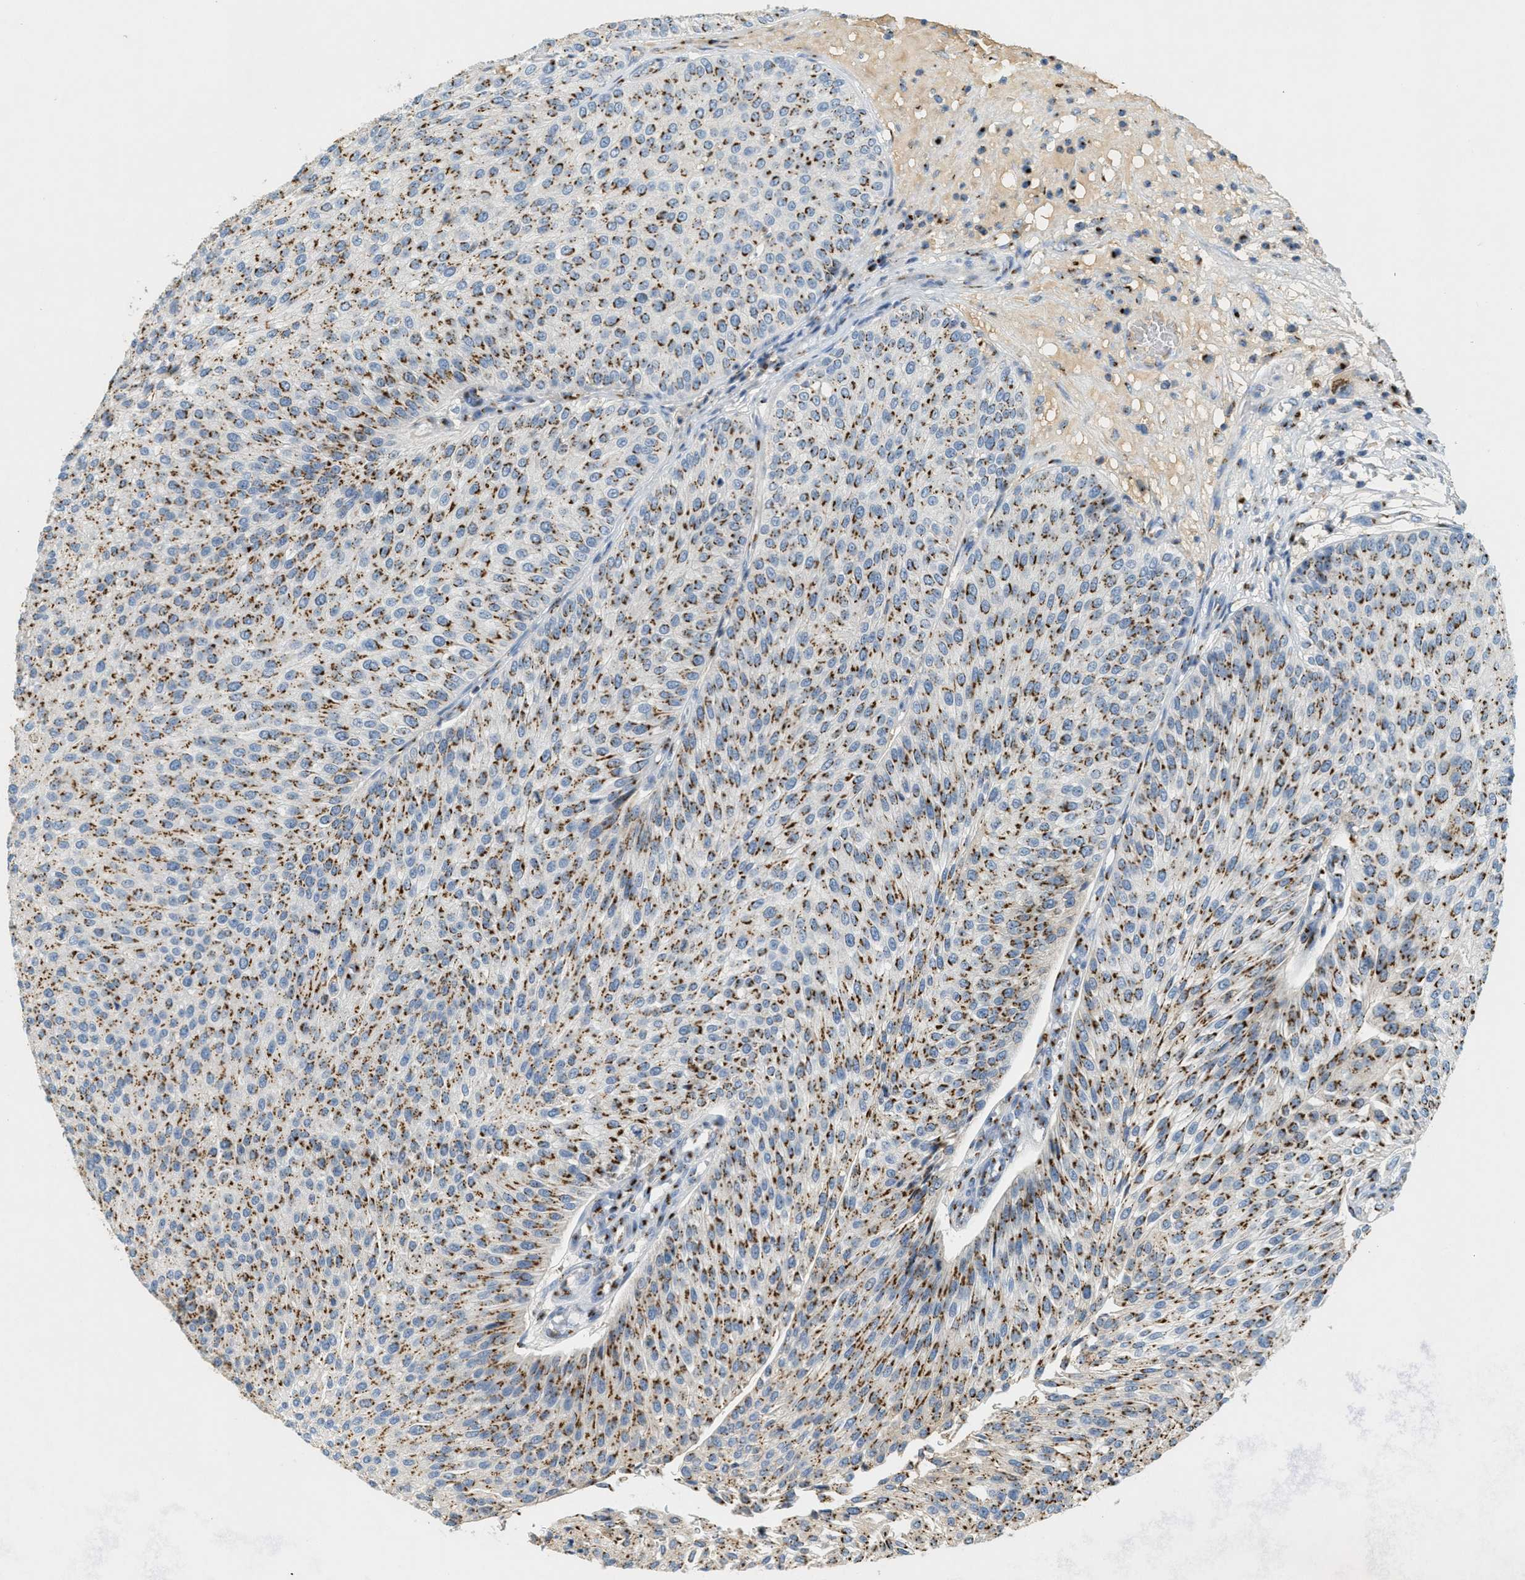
{"staining": {"intensity": "strong", "quantity": "25%-75%", "location": "cytoplasmic/membranous"}, "tissue": "urothelial cancer", "cell_type": "Tumor cells", "image_type": "cancer", "snomed": [{"axis": "morphology", "description": "Urothelial carcinoma, Low grade"}, {"axis": "topography", "description": "Smooth muscle"}, {"axis": "topography", "description": "Urinary bladder"}], "caption": "Immunohistochemical staining of human urothelial carcinoma (low-grade) reveals high levels of strong cytoplasmic/membranous protein staining in approximately 25%-75% of tumor cells. (Stains: DAB (3,3'-diaminobenzidine) in brown, nuclei in blue, Microscopy: brightfield microscopy at high magnification).", "gene": "ENTPD4", "patient": {"sex": "male", "age": 60}}